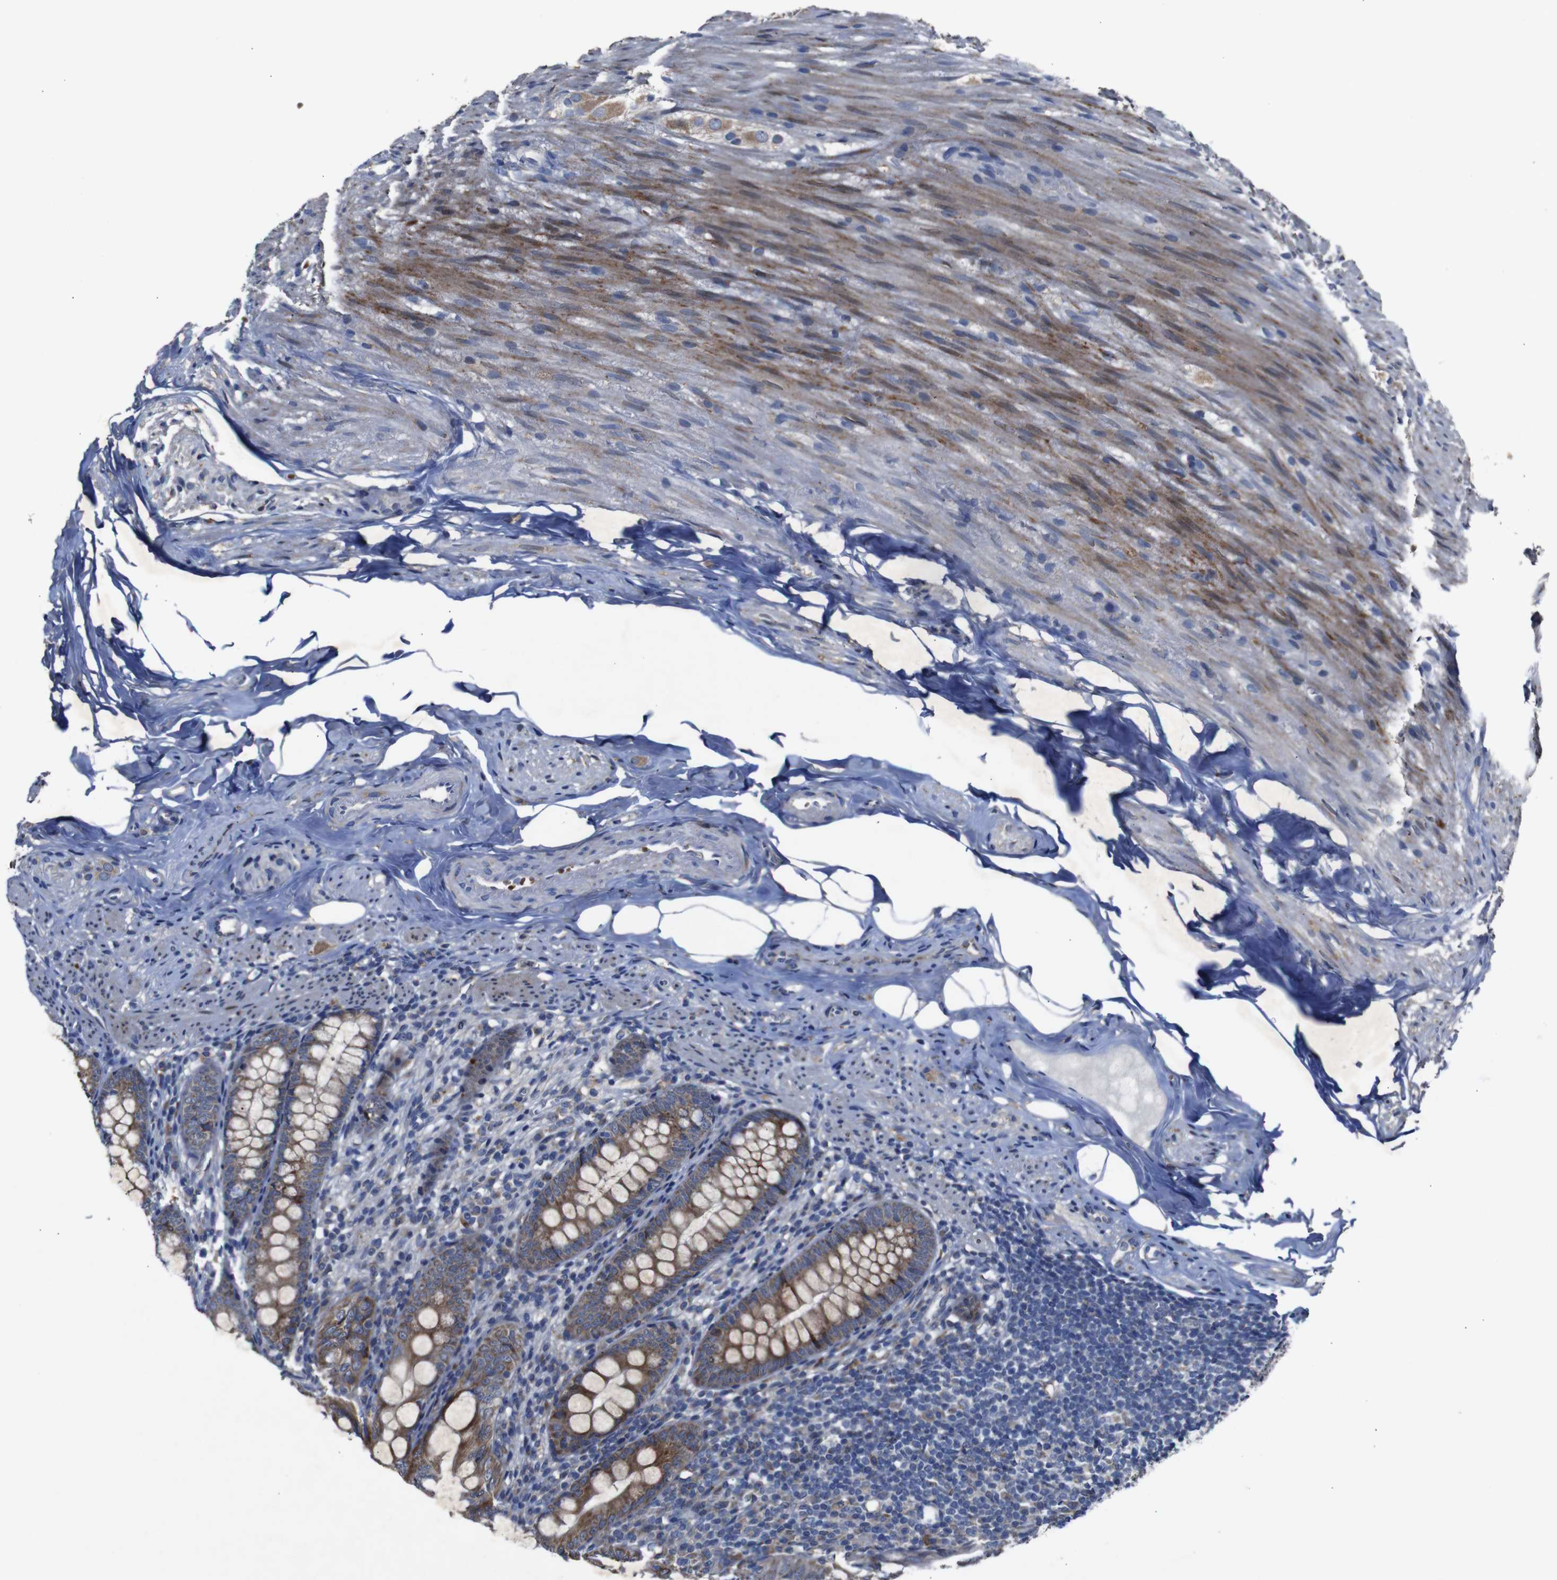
{"staining": {"intensity": "moderate", "quantity": ">75%", "location": "cytoplasmic/membranous"}, "tissue": "appendix", "cell_type": "Glandular cells", "image_type": "normal", "snomed": [{"axis": "morphology", "description": "Normal tissue, NOS"}, {"axis": "topography", "description": "Appendix"}], "caption": "Appendix stained for a protein (brown) displays moderate cytoplasmic/membranous positive positivity in about >75% of glandular cells.", "gene": "CHST10", "patient": {"sex": "female", "age": 77}}